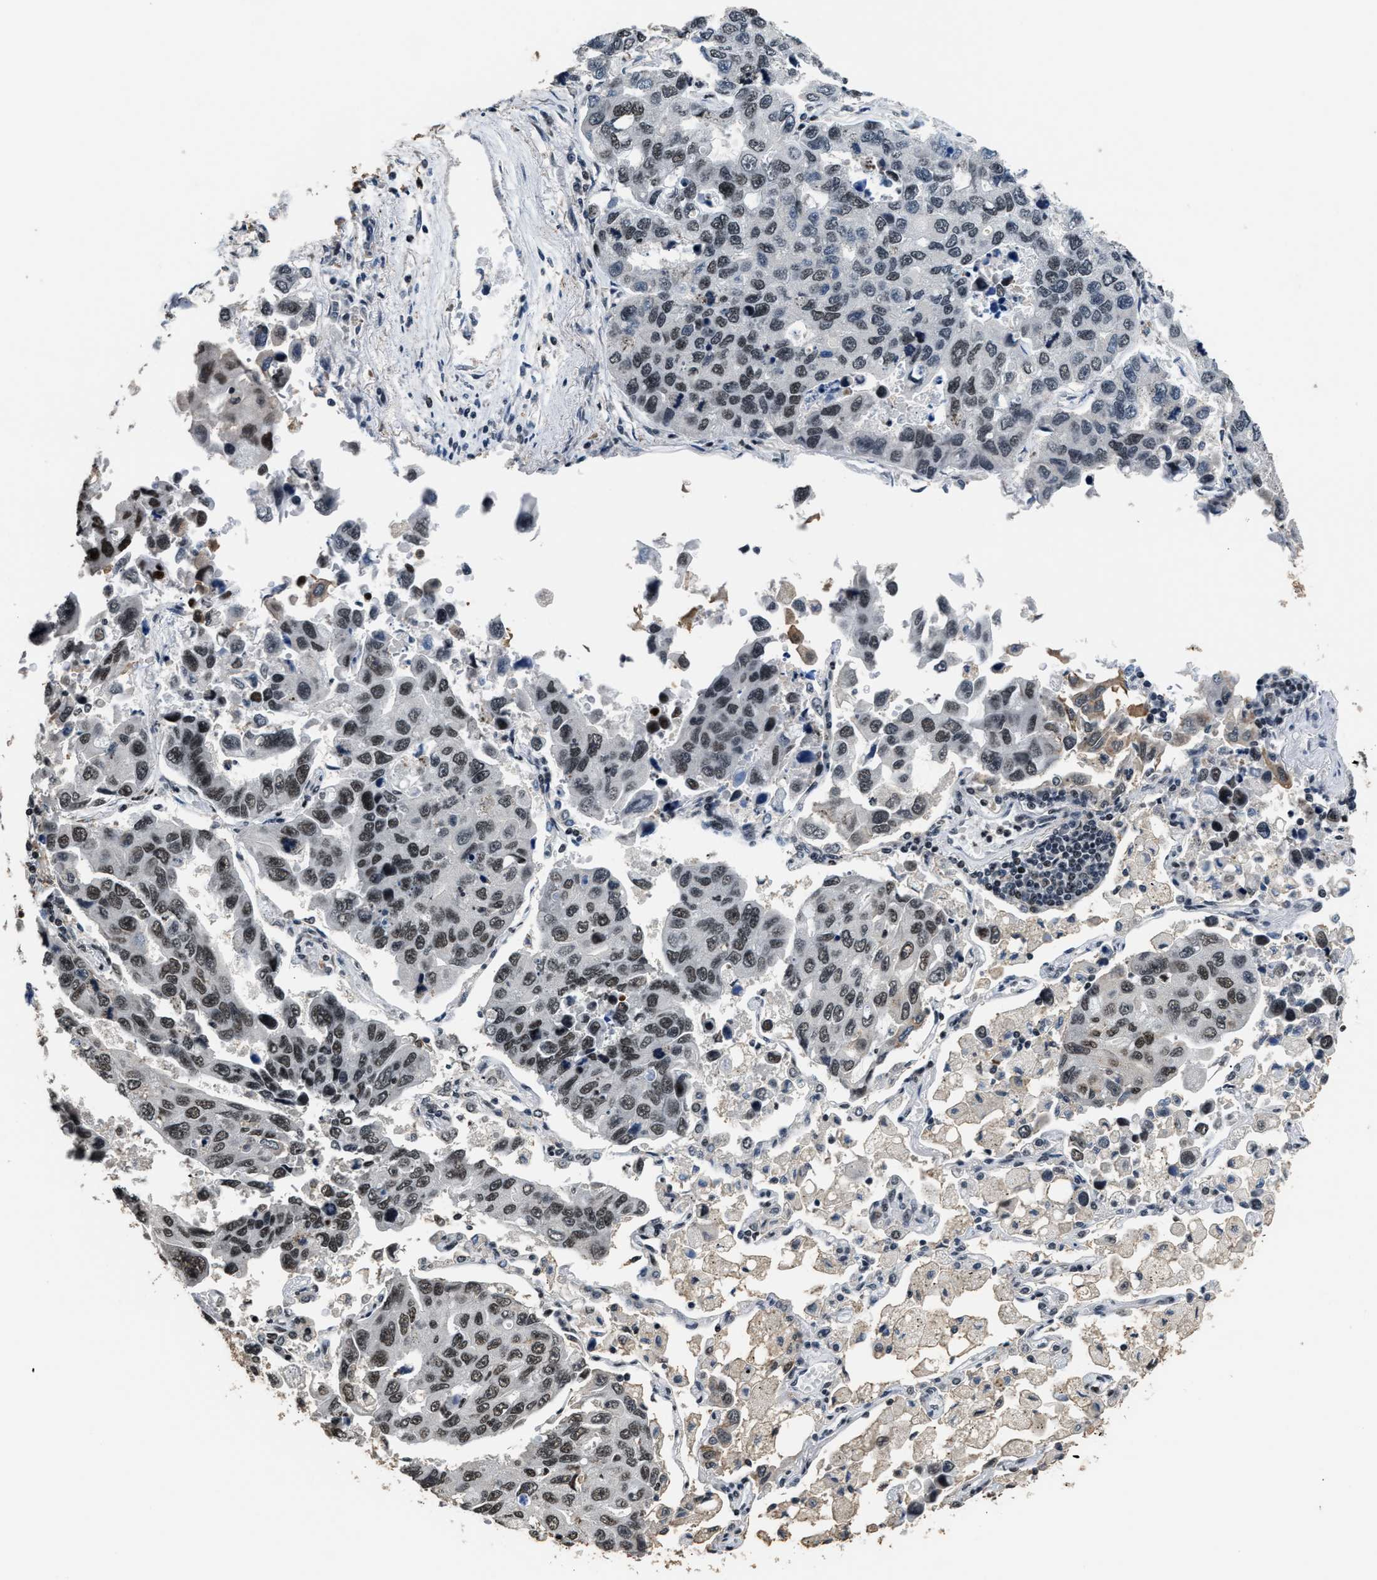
{"staining": {"intensity": "weak", "quantity": ">75%", "location": "nuclear"}, "tissue": "lung cancer", "cell_type": "Tumor cells", "image_type": "cancer", "snomed": [{"axis": "morphology", "description": "Adenocarcinoma, NOS"}, {"axis": "topography", "description": "Lung"}], "caption": "There is low levels of weak nuclear positivity in tumor cells of lung cancer, as demonstrated by immunohistochemical staining (brown color).", "gene": "RAD21", "patient": {"sex": "male", "age": 64}}